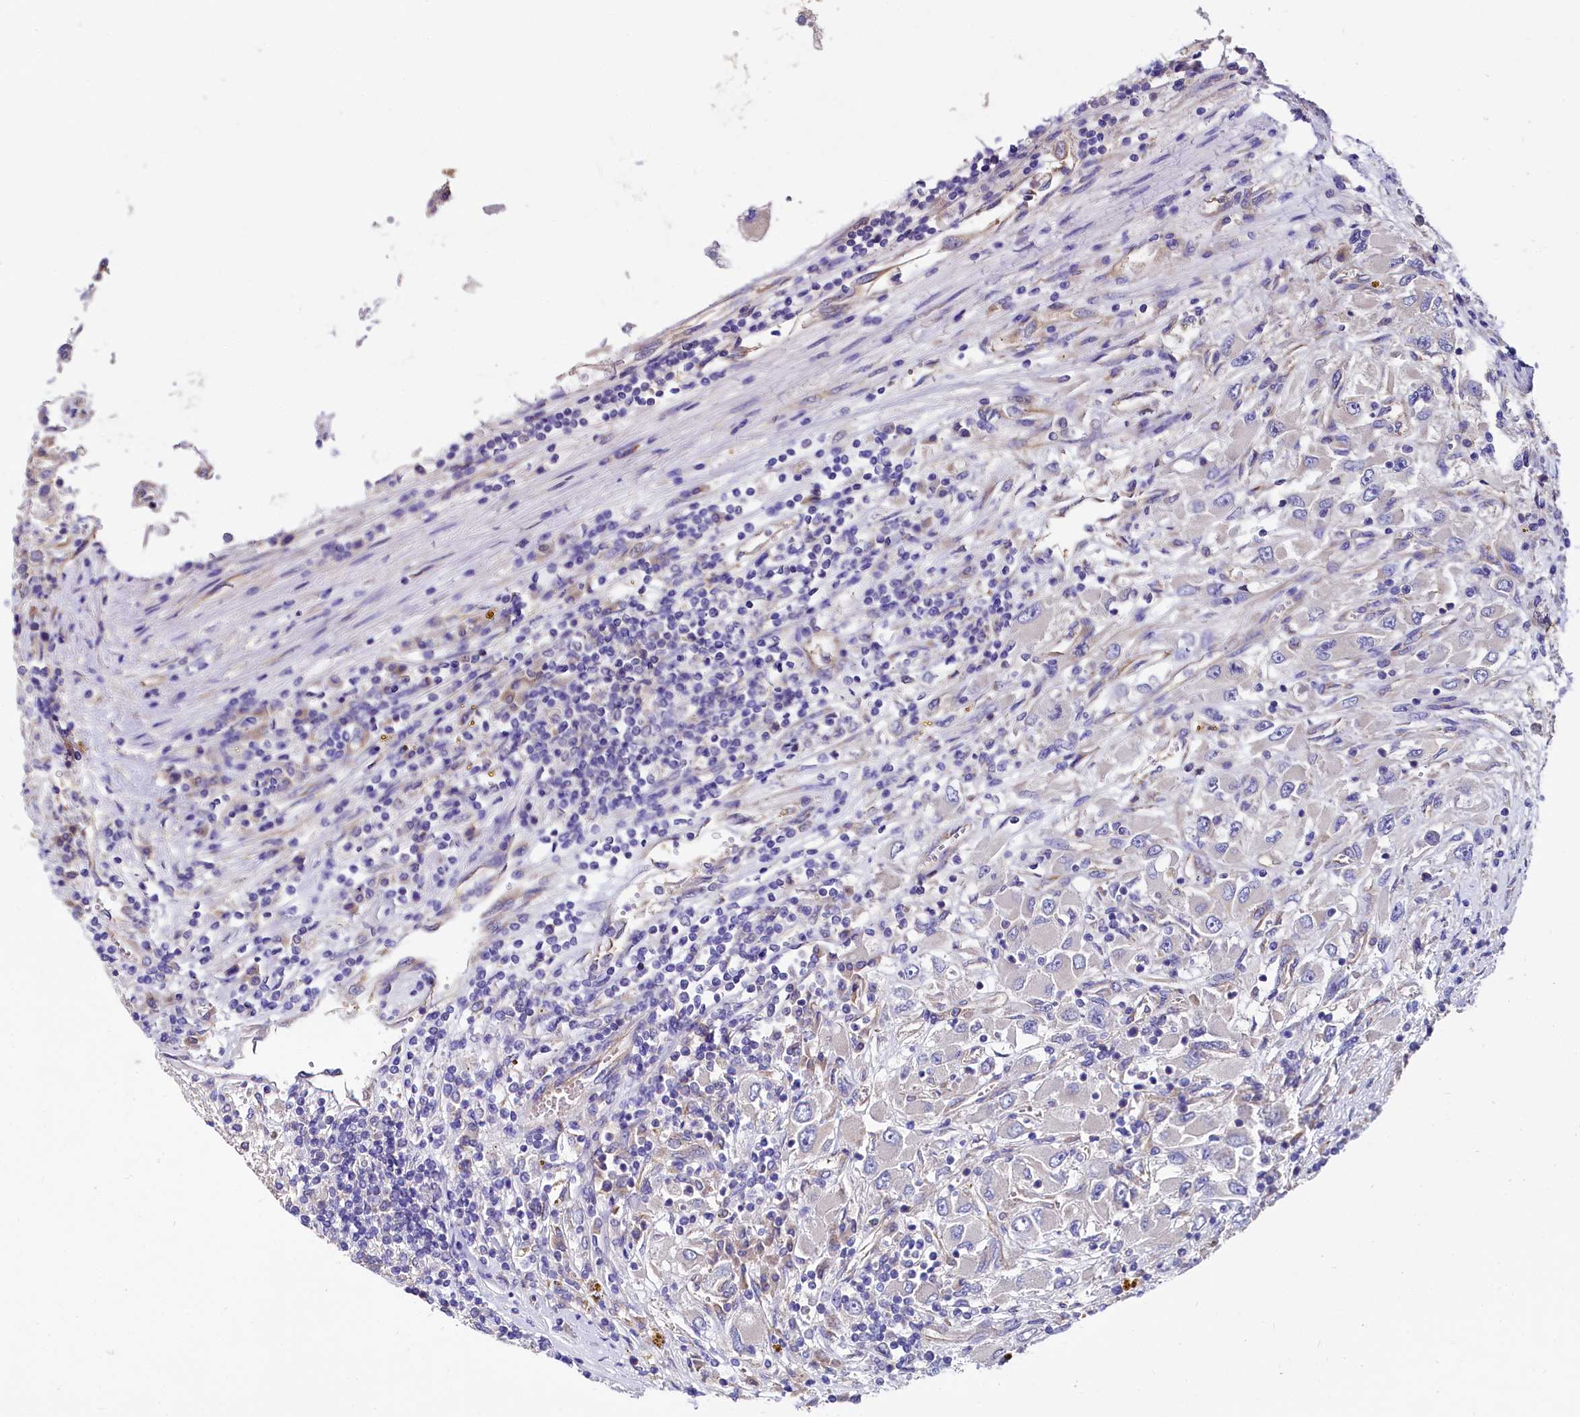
{"staining": {"intensity": "negative", "quantity": "none", "location": "none"}, "tissue": "renal cancer", "cell_type": "Tumor cells", "image_type": "cancer", "snomed": [{"axis": "morphology", "description": "Adenocarcinoma, NOS"}, {"axis": "topography", "description": "Kidney"}], "caption": "IHC photomicrograph of neoplastic tissue: renal adenocarcinoma stained with DAB (3,3'-diaminobenzidine) reveals no significant protein positivity in tumor cells.", "gene": "QARS1", "patient": {"sex": "female", "age": 52}}